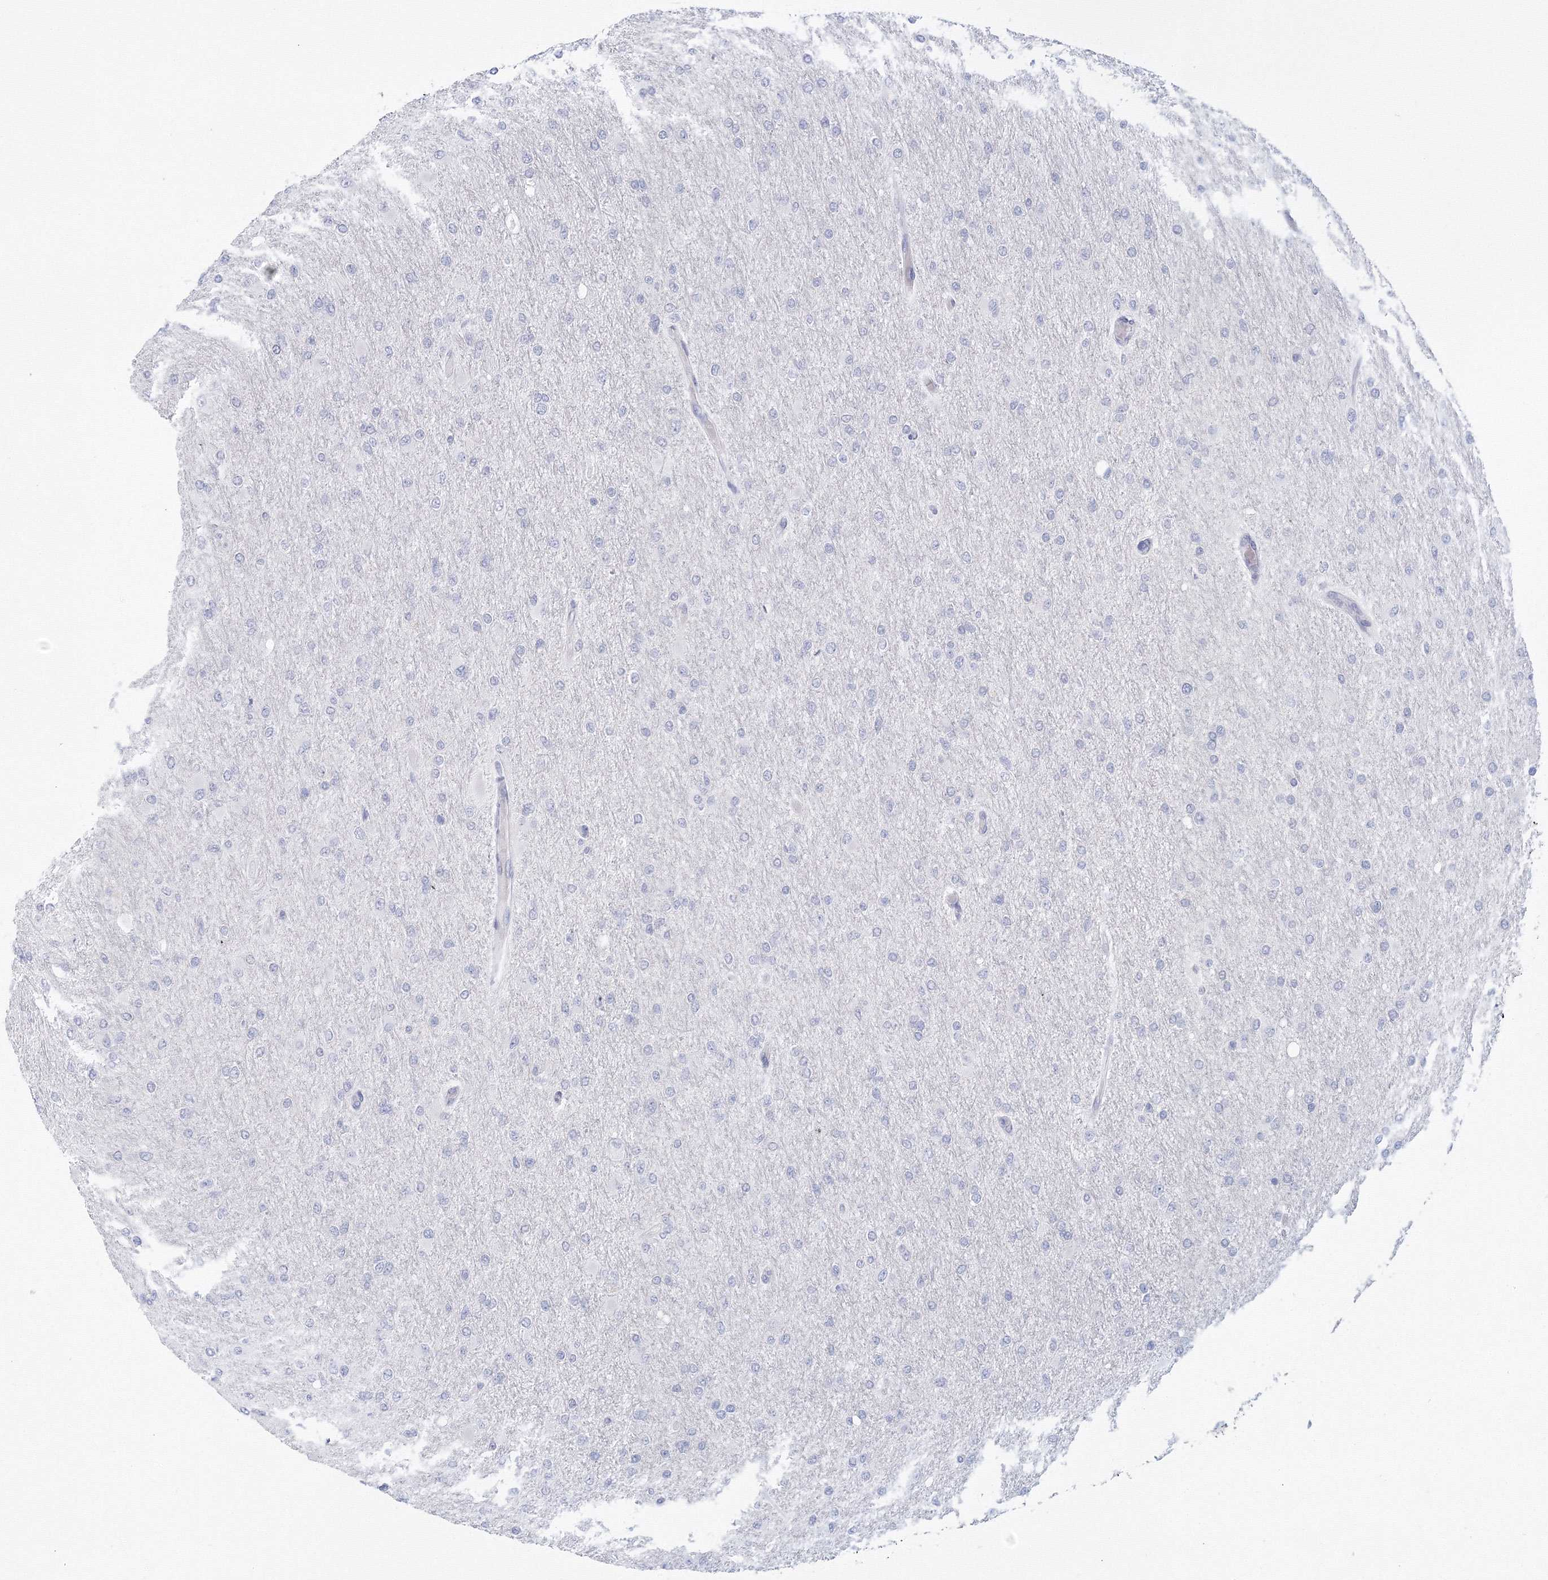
{"staining": {"intensity": "negative", "quantity": "none", "location": "none"}, "tissue": "glioma", "cell_type": "Tumor cells", "image_type": "cancer", "snomed": [{"axis": "morphology", "description": "Glioma, malignant, High grade"}, {"axis": "topography", "description": "Cerebral cortex"}], "caption": "Immunohistochemistry (IHC) histopathology image of human high-grade glioma (malignant) stained for a protein (brown), which demonstrates no expression in tumor cells.", "gene": "TACC2", "patient": {"sex": "female", "age": 36}}